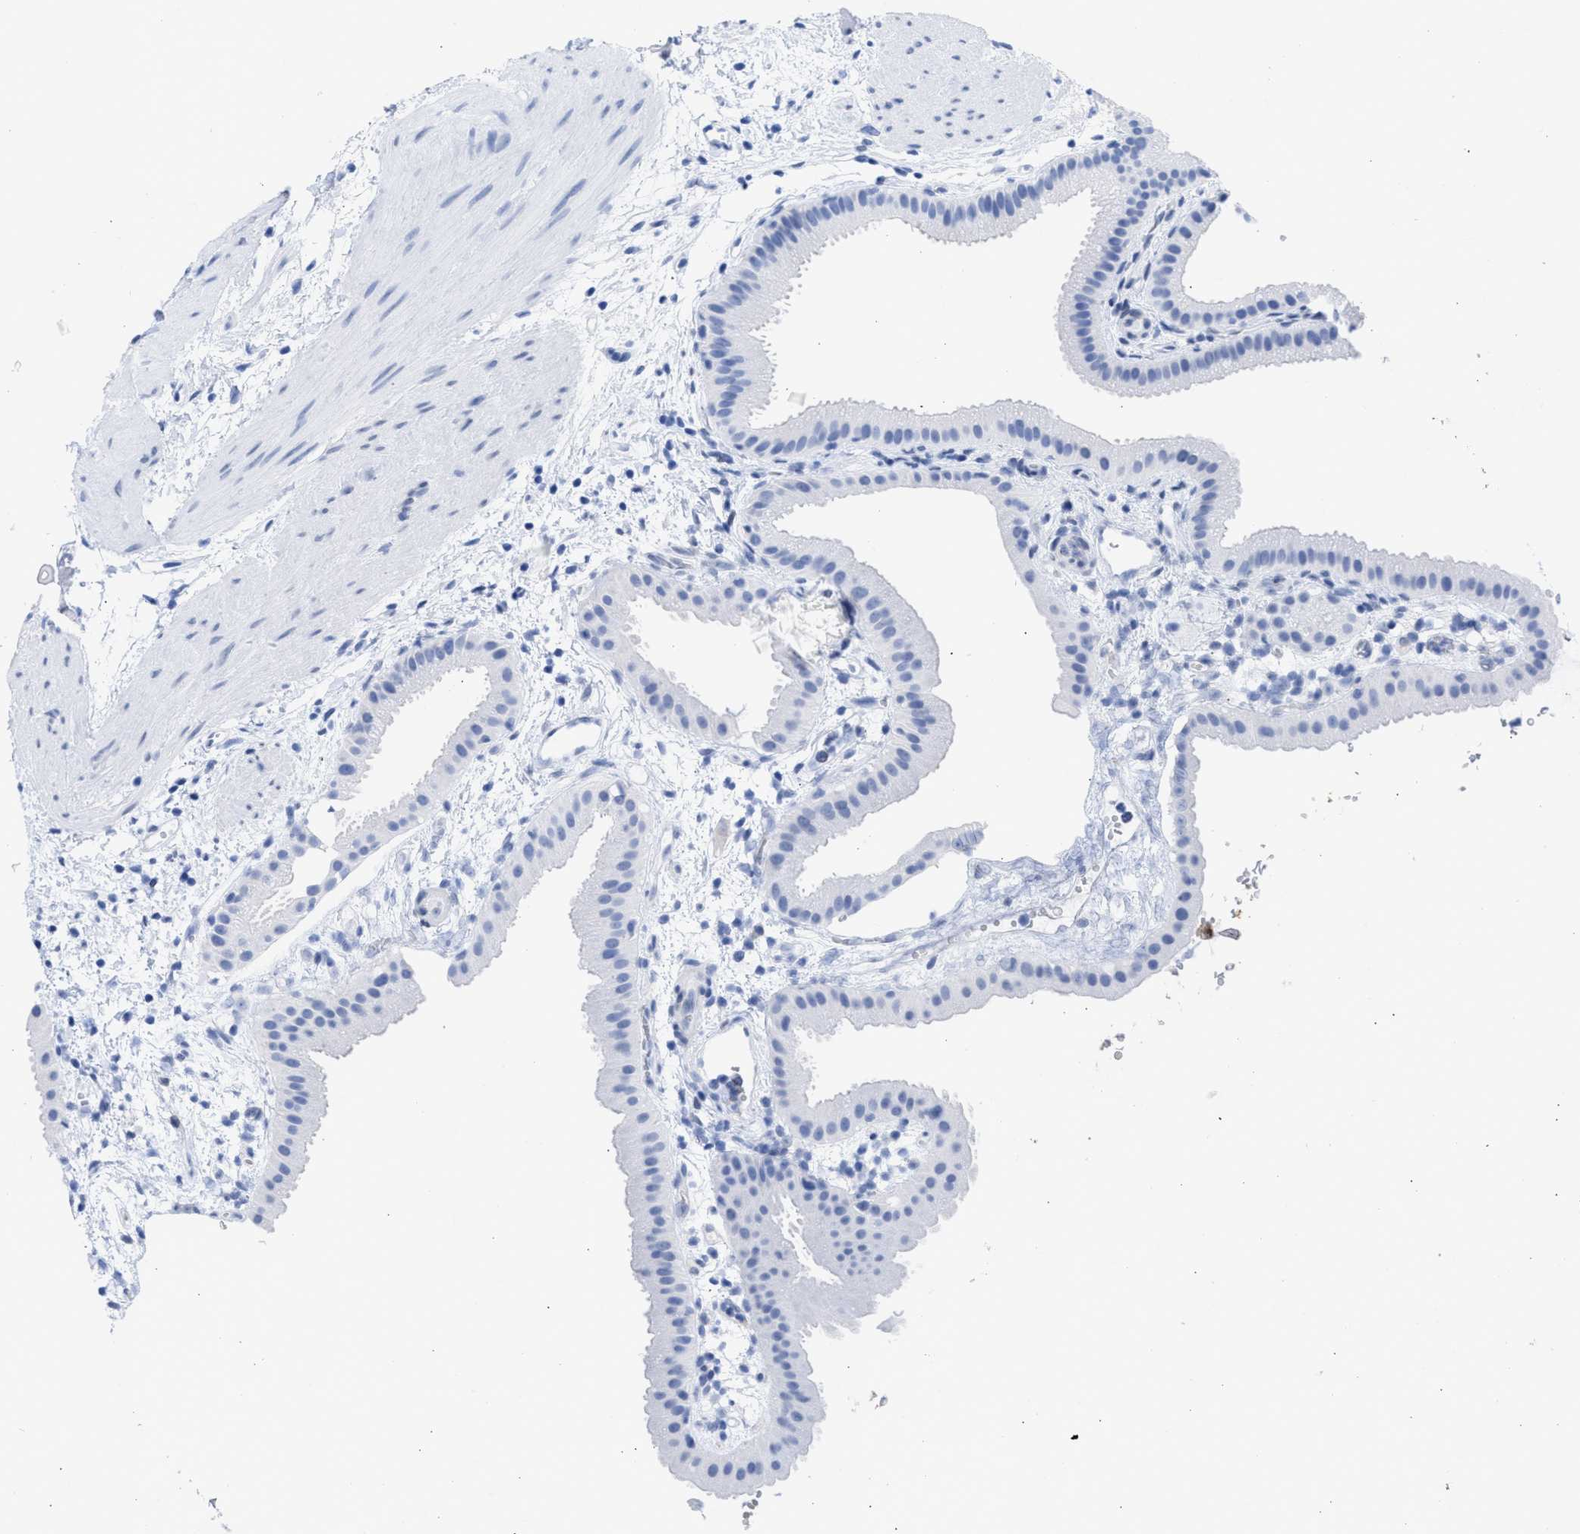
{"staining": {"intensity": "negative", "quantity": "none", "location": "none"}, "tissue": "gallbladder", "cell_type": "Glandular cells", "image_type": "normal", "snomed": [{"axis": "morphology", "description": "Normal tissue, NOS"}, {"axis": "topography", "description": "Gallbladder"}], "caption": "Immunohistochemistry (IHC) micrograph of benign gallbladder stained for a protein (brown), which reveals no staining in glandular cells. The staining was performed using DAB to visualize the protein expression in brown, while the nuclei were stained in blue with hematoxylin (Magnification: 20x).", "gene": "RSPH1", "patient": {"sex": "female", "age": 64}}